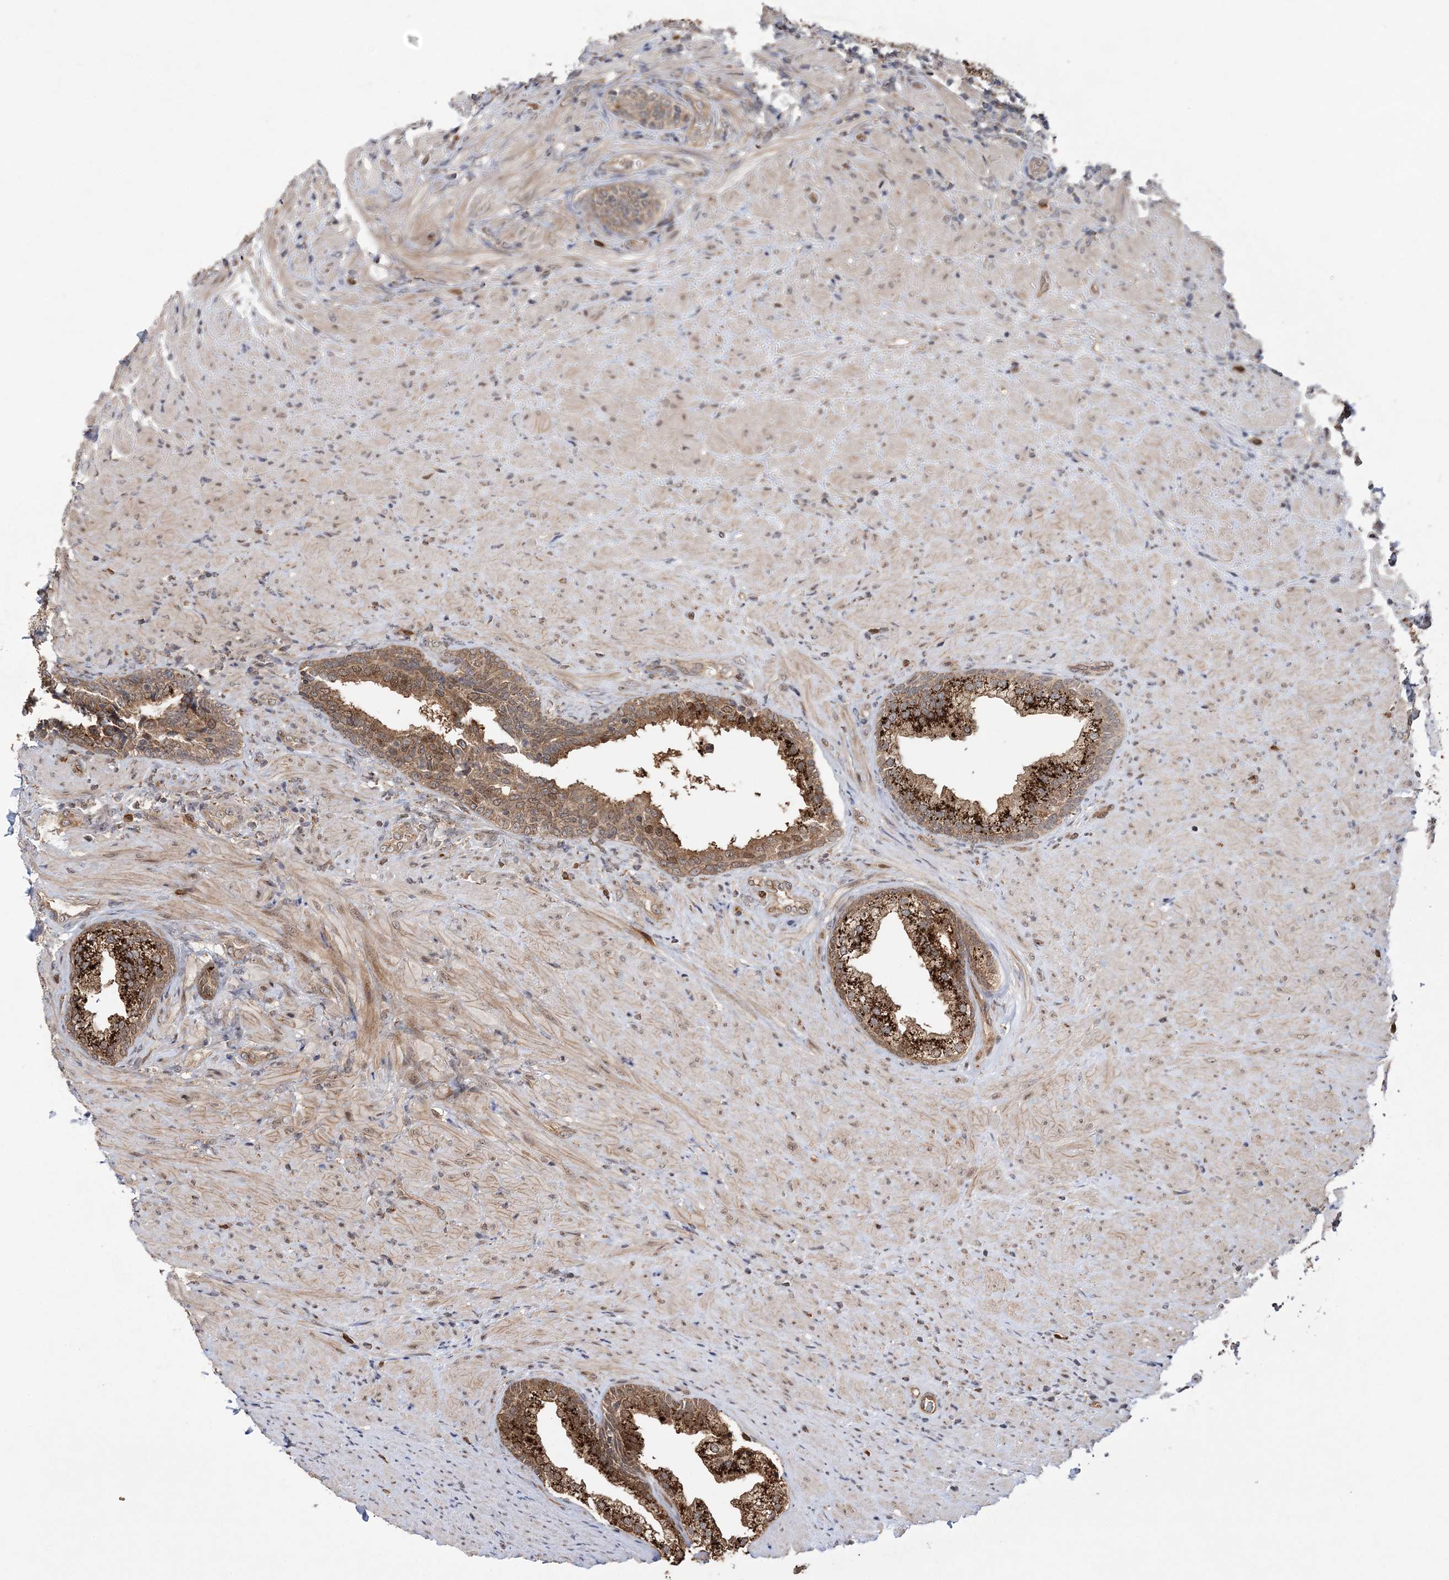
{"staining": {"intensity": "strong", "quantity": ">75%", "location": "cytoplasmic/membranous"}, "tissue": "prostate", "cell_type": "Glandular cells", "image_type": "normal", "snomed": [{"axis": "morphology", "description": "Normal tissue, NOS"}, {"axis": "topography", "description": "Prostate"}], "caption": "Immunohistochemical staining of benign human prostate exhibits strong cytoplasmic/membranous protein staining in about >75% of glandular cells.", "gene": "KIF4A", "patient": {"sex": "male", "age": 76}}